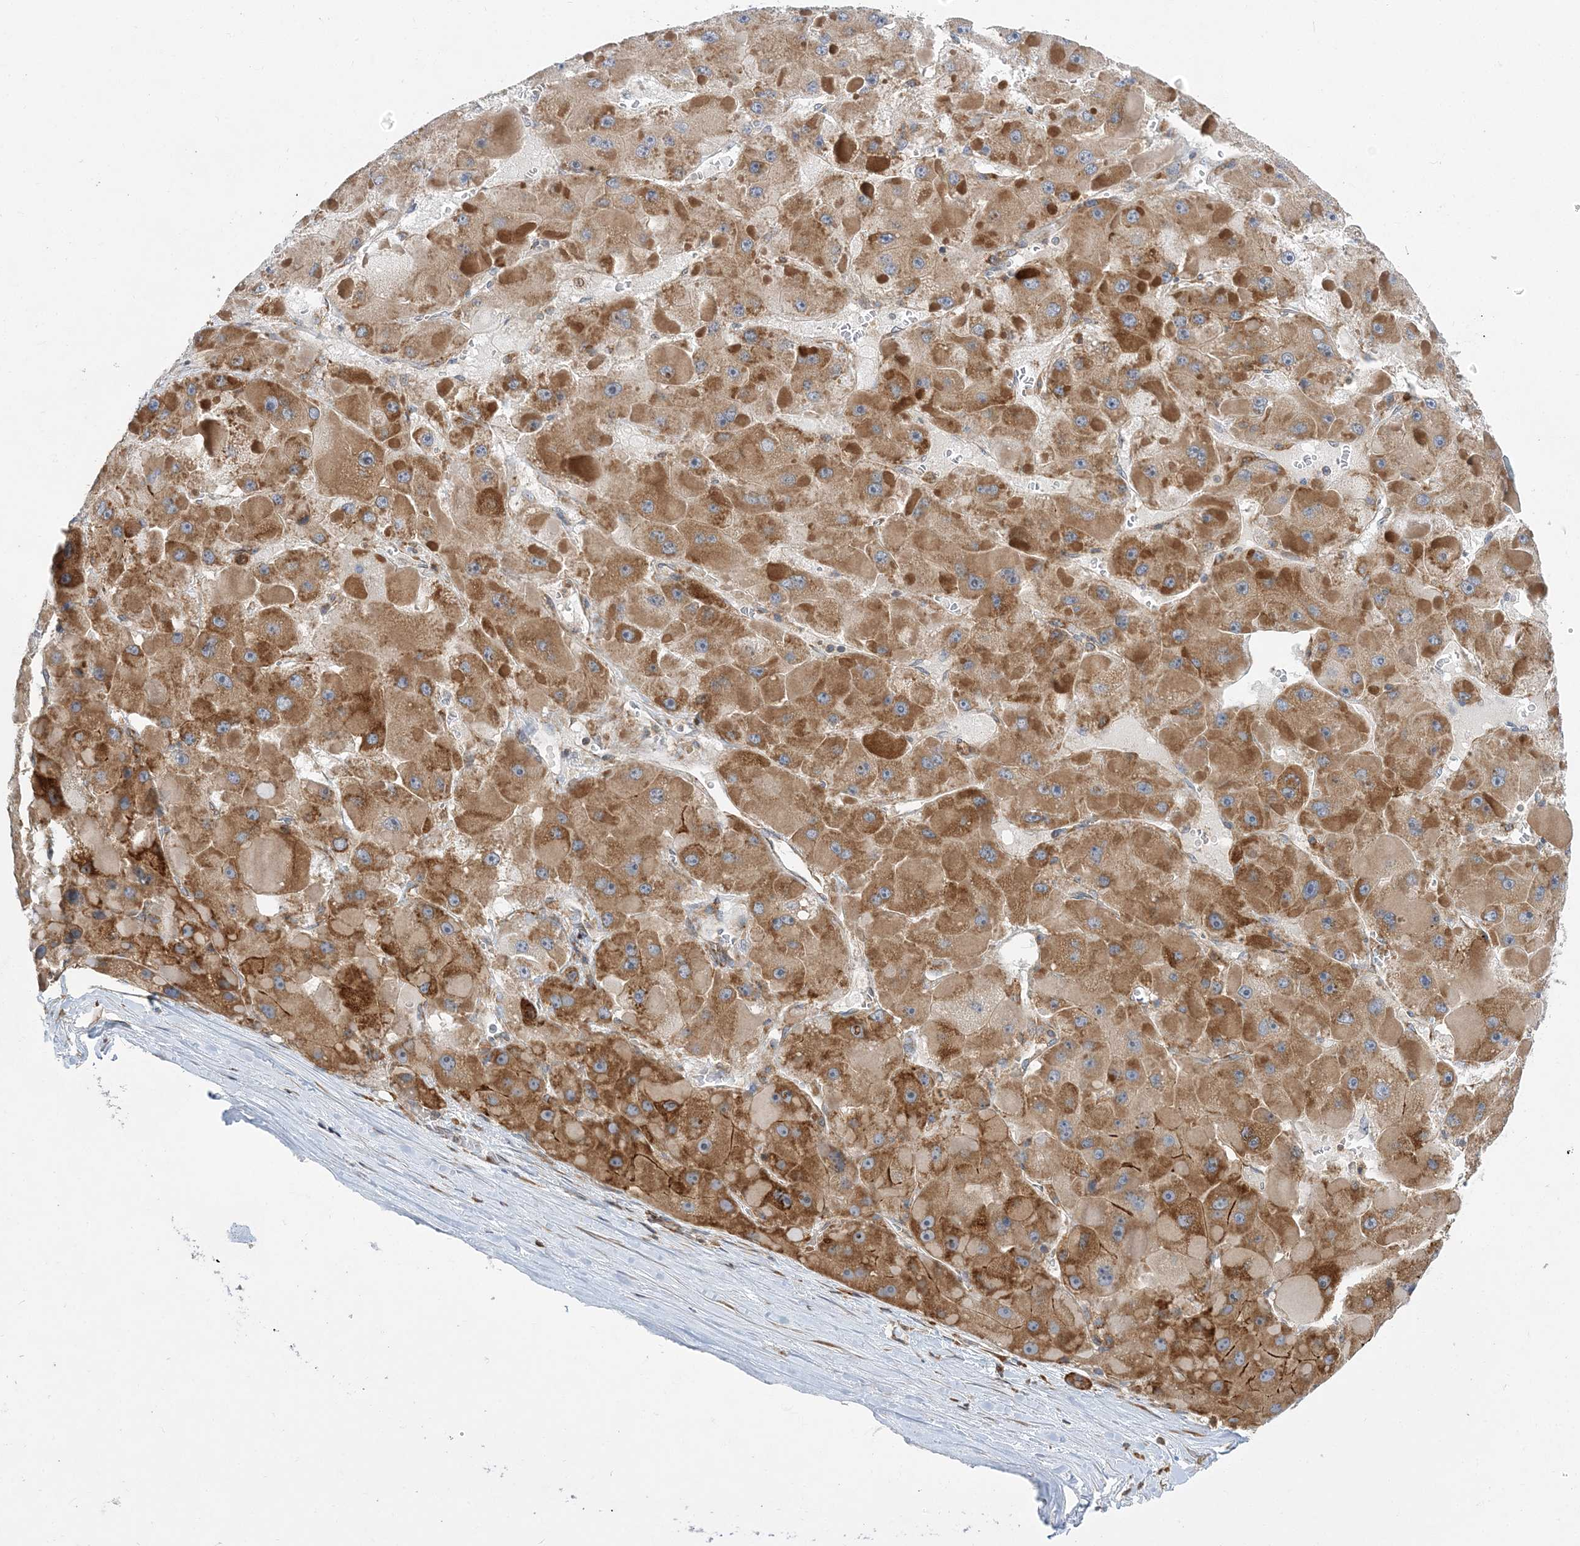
{"staining": {"intensity": "moderate", "quantity": "25%-75%", "location": "cytoplasmic/membranous"}, "tissue": "liver cancer", "cell_type": "Tumor cells", "image_type": "cancer", "snomed": [{"axis": "morphology", "description": "Carcinoma, Hepatocellular, NOS"}, {"axis": "topography", "description": "Liver"}], "caption": "Human liver hepatocellular carcinoma stained with a brown dye reveals moderate cytoplasmic/membranous positive positivity in approximately 25%-75% of tumor cells.", "gene": "LARP4B", "patient": {"sex": "female", "age": 73}}